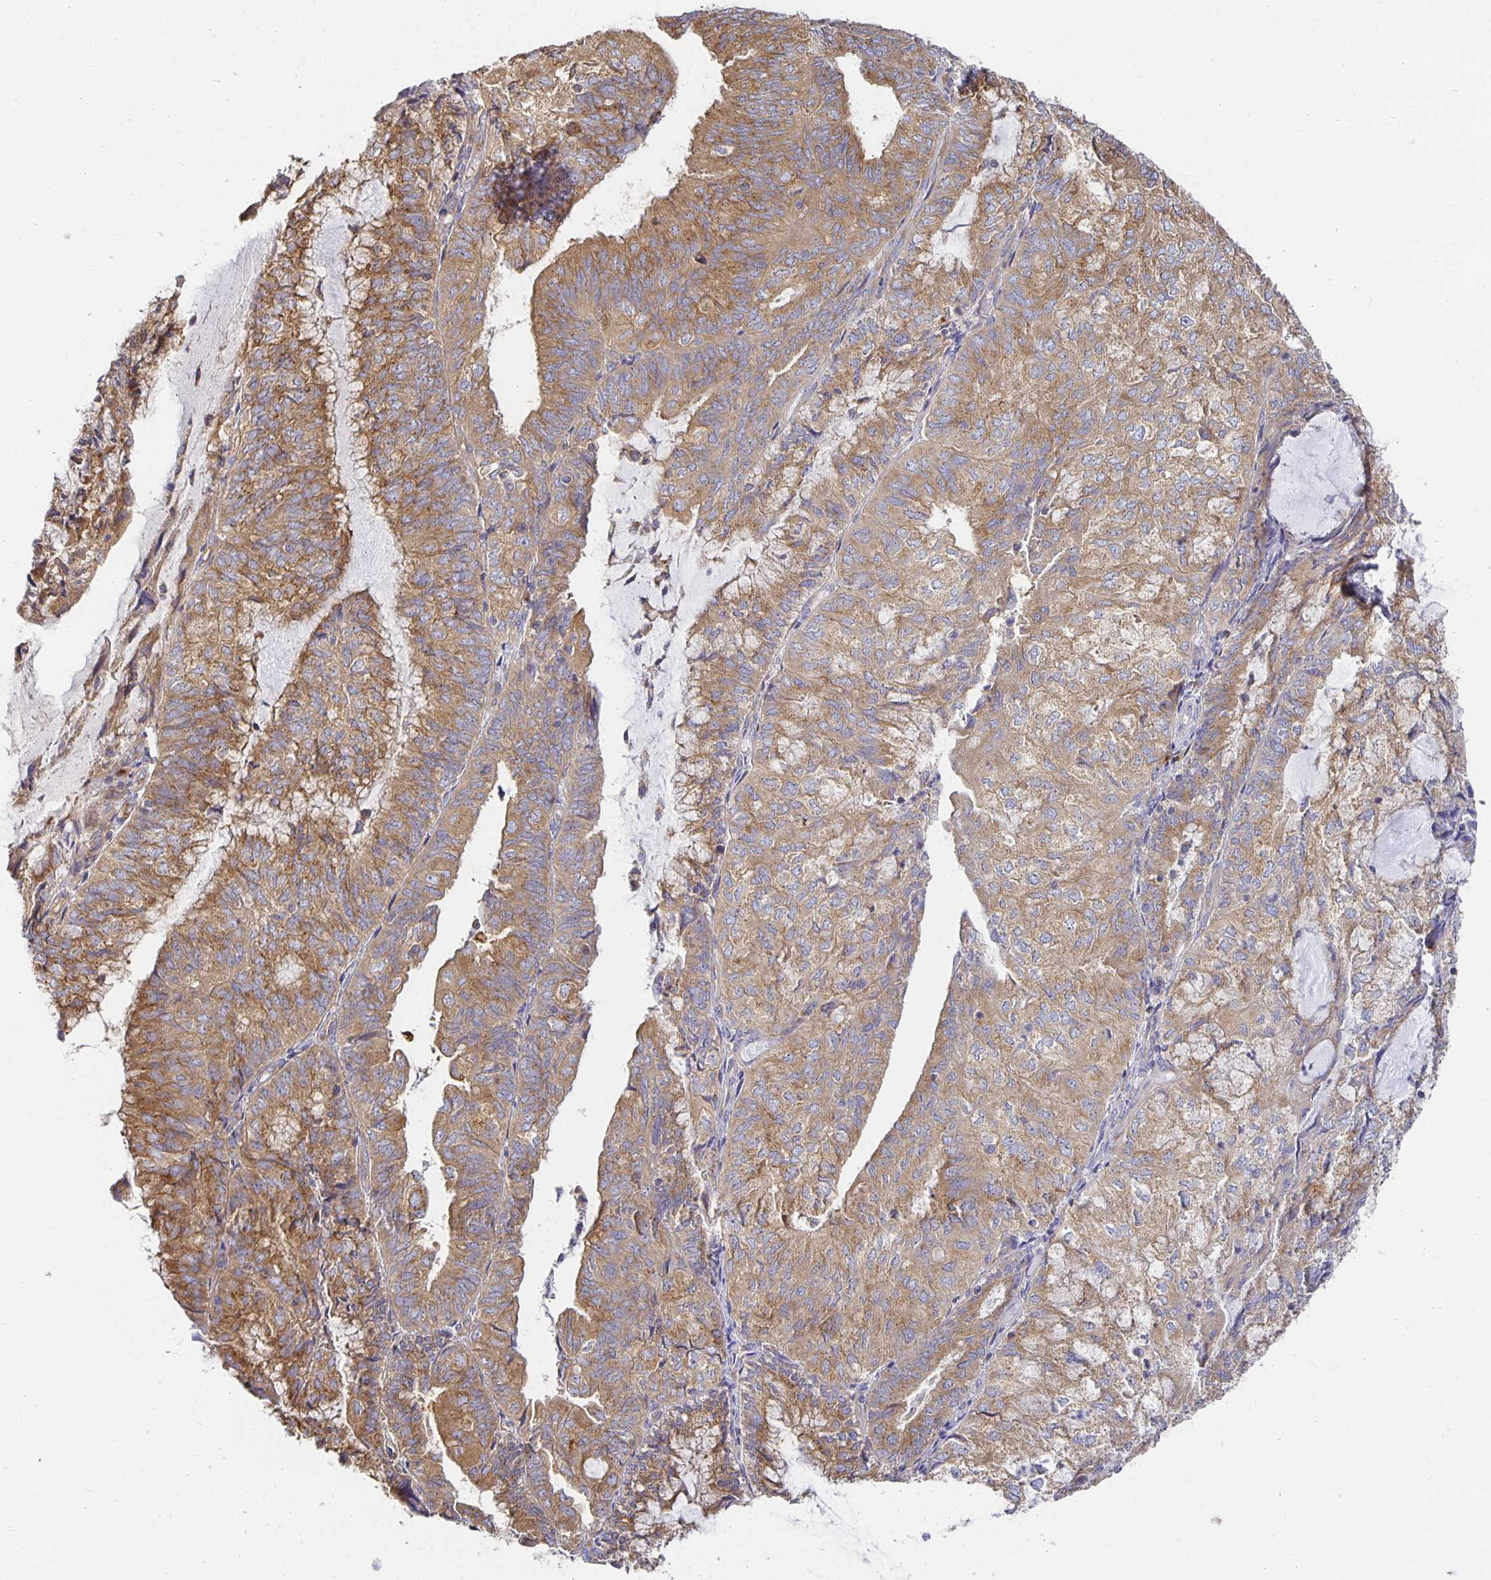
{"staining": {"intensity": "moderate", "quantity": ">75%", "location": "cytoplasmic/membranous"}, "tissue": "endometrial cancer", "cell_type": "Tumor cells", "image_type": "cancer", "snomed": [{"axis": "morphology", "description": "Adenocarcinoma, NOS"}, {"axis": "topography", "description": "Endometrium"}], "caption": "IHC staining of adenocarcinoma (endometrial), which displays medium levels of moderate cytoplasmic/membranous expression in approximately >75% of tumor cells indicating moderate cytoplasmic/membranous protein staining. The staining was performed using DAB (3,3'-diaminobenzidine) (brown) for protein detection and nuclei were counterstained in hematoxylin (blue).", "gene": "USO1", "patient": {"sex": "female", "age": 81}}